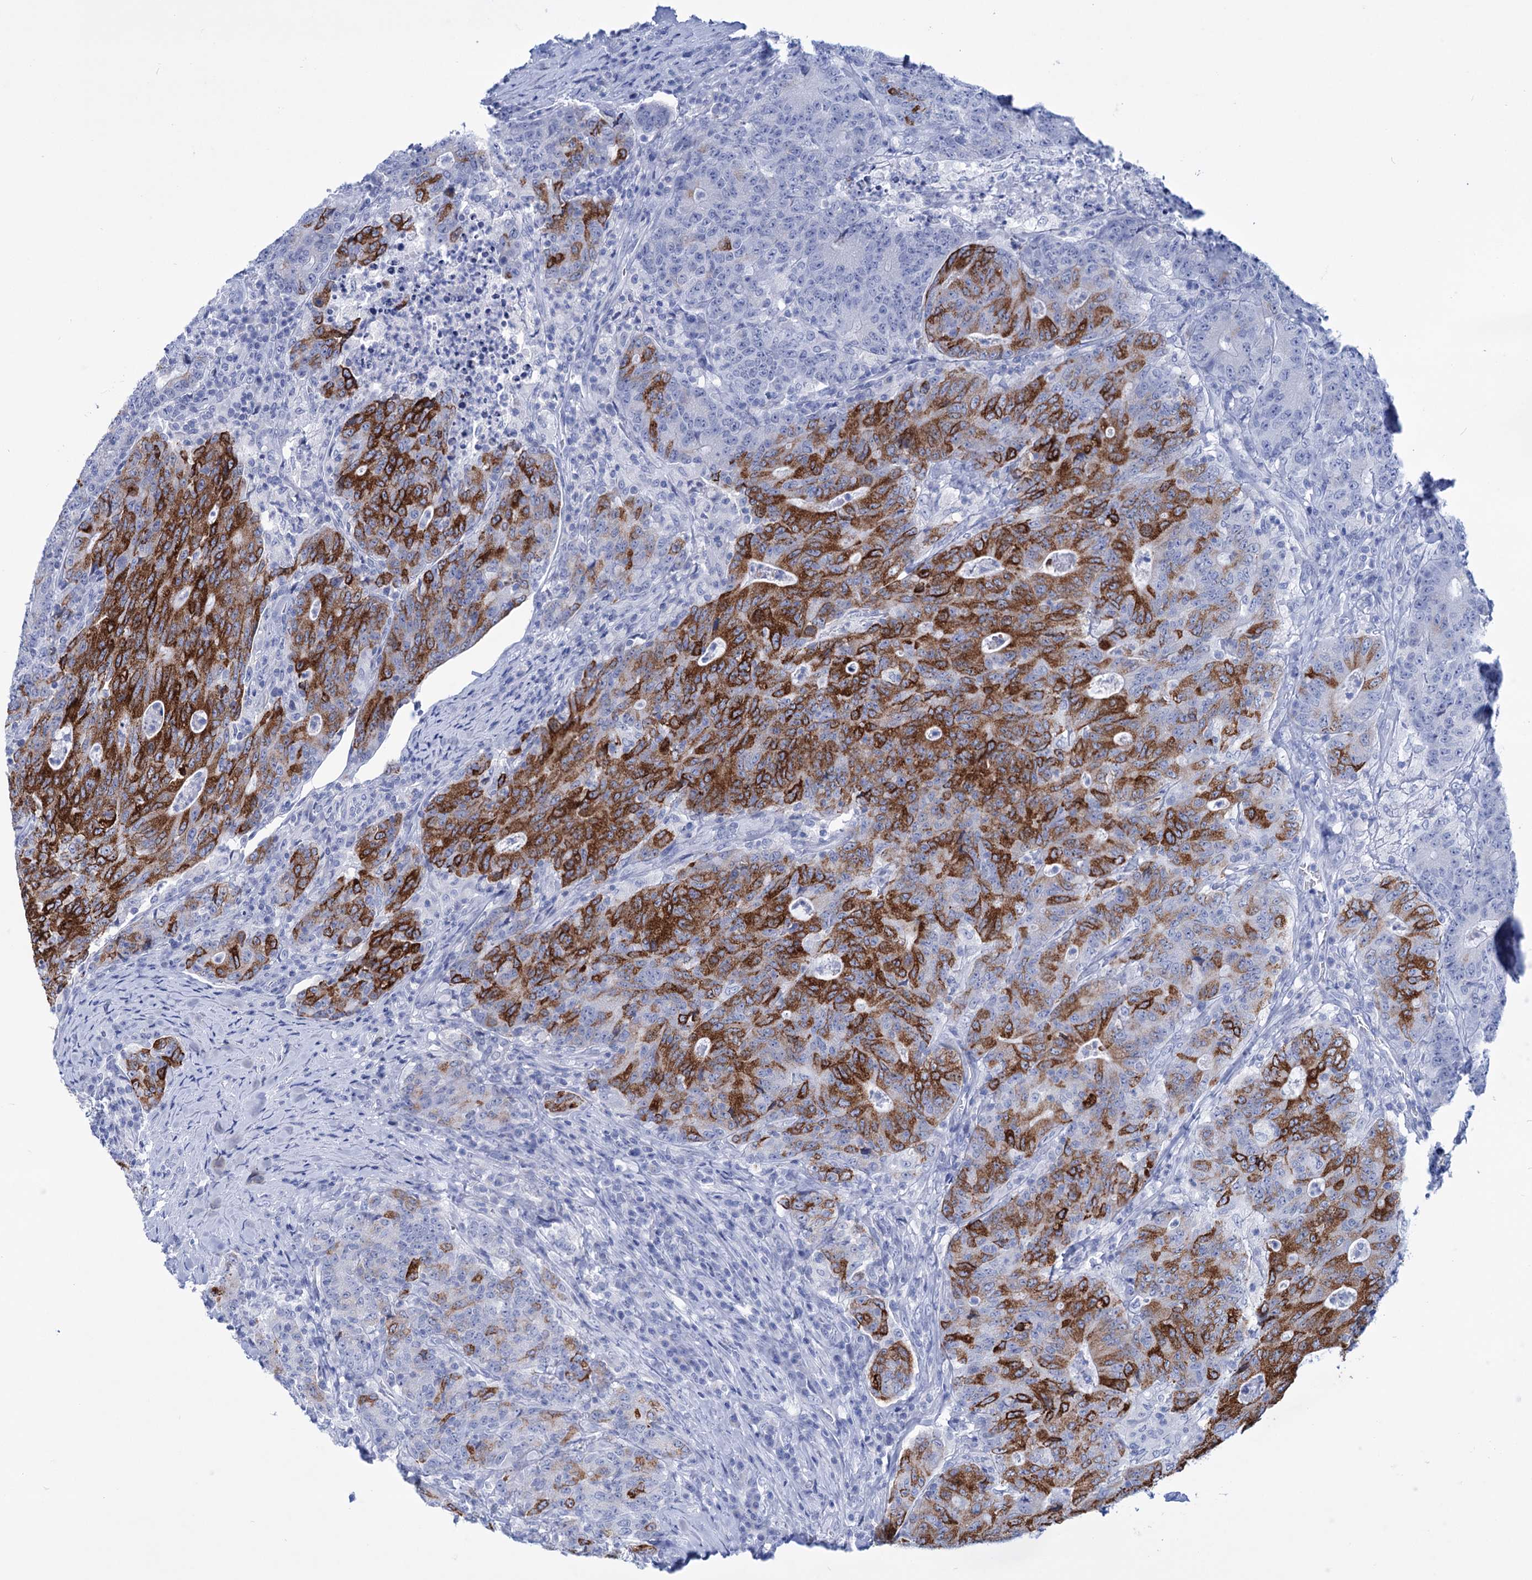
{"staining": {"intensity": "strong", "quantity": "25%-75%", "location": "cytoplasmic/membranous"}, "tissue": "colorectal cancer", "cell_type": "Tumor cells", "image_type": "cancer", "snomed": [{"axis": "morphology", "description": "Adenocarcinoma, NOS"}, {"axis": "topography", "description": "Colon"}], "caption": "This image demonstrates immunohistochemistry (IHC) staining of adenocarcinoma (colorectal), with high strong cytoplasmic/membranous expression in approximately 25%-75% of tumor cells.", "gene": "FBXW12", "patient": {"sex": "female", "age": 75}}